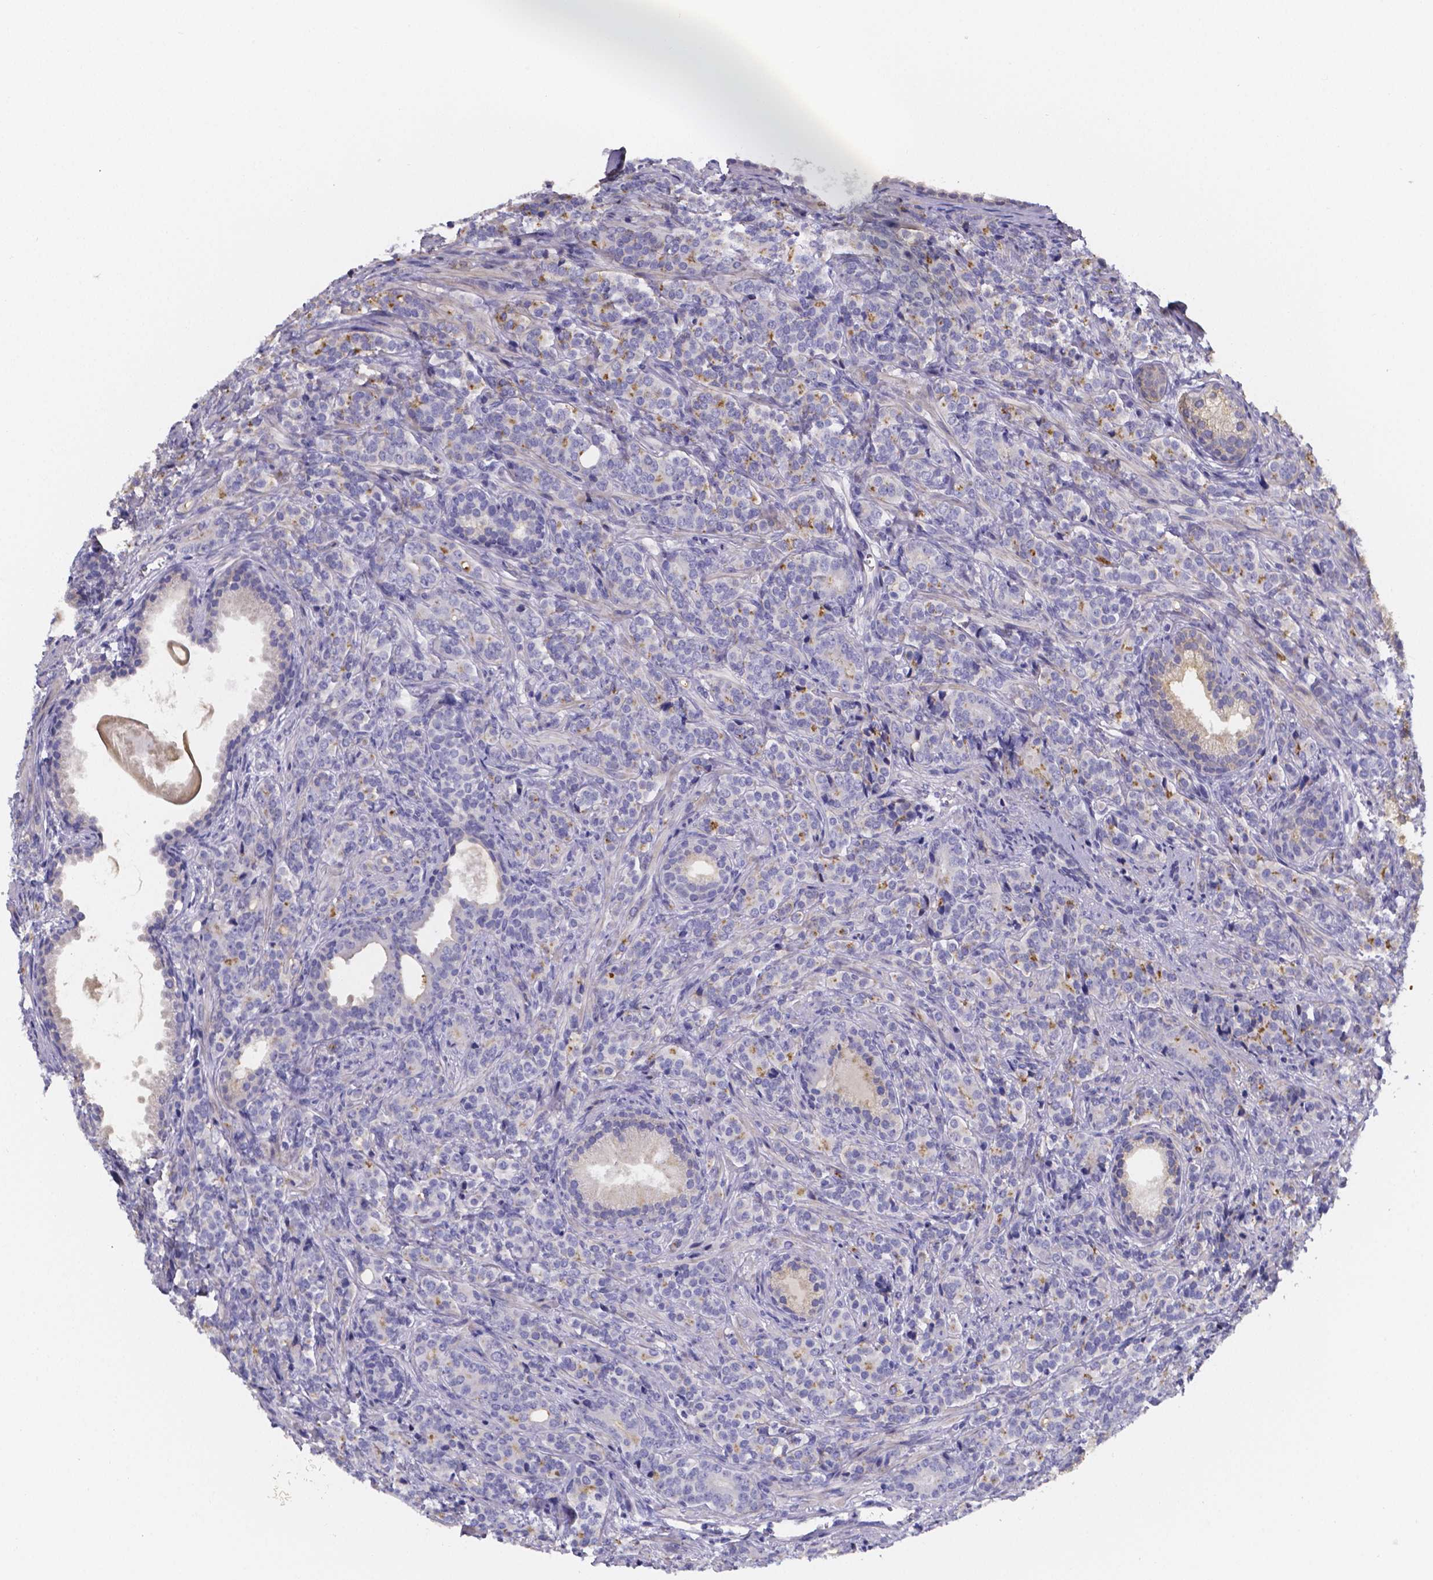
{"staining": {"intensity": "moderate", "quantity": "25%-75%", "location": "cytoplasmic/membranous"}, "tissue": "prostate cancer", "cell_type": "Tumor cells", "image_type": "cancer", "snomed": [{"axis": "morphology", "description": "Adenocarcinoma, High grade"}, {"axis": "topography", "description": "Prostate"}], "caption": "Protein expression analysis of prostate high-grade adenocarcinoma demonstrates moderate cytoplasmic/membranous positivity in approximately 25%-75% of tumor cells.", "gene": "GABRA3", "patient": {"sex": "male", "age": 84}}